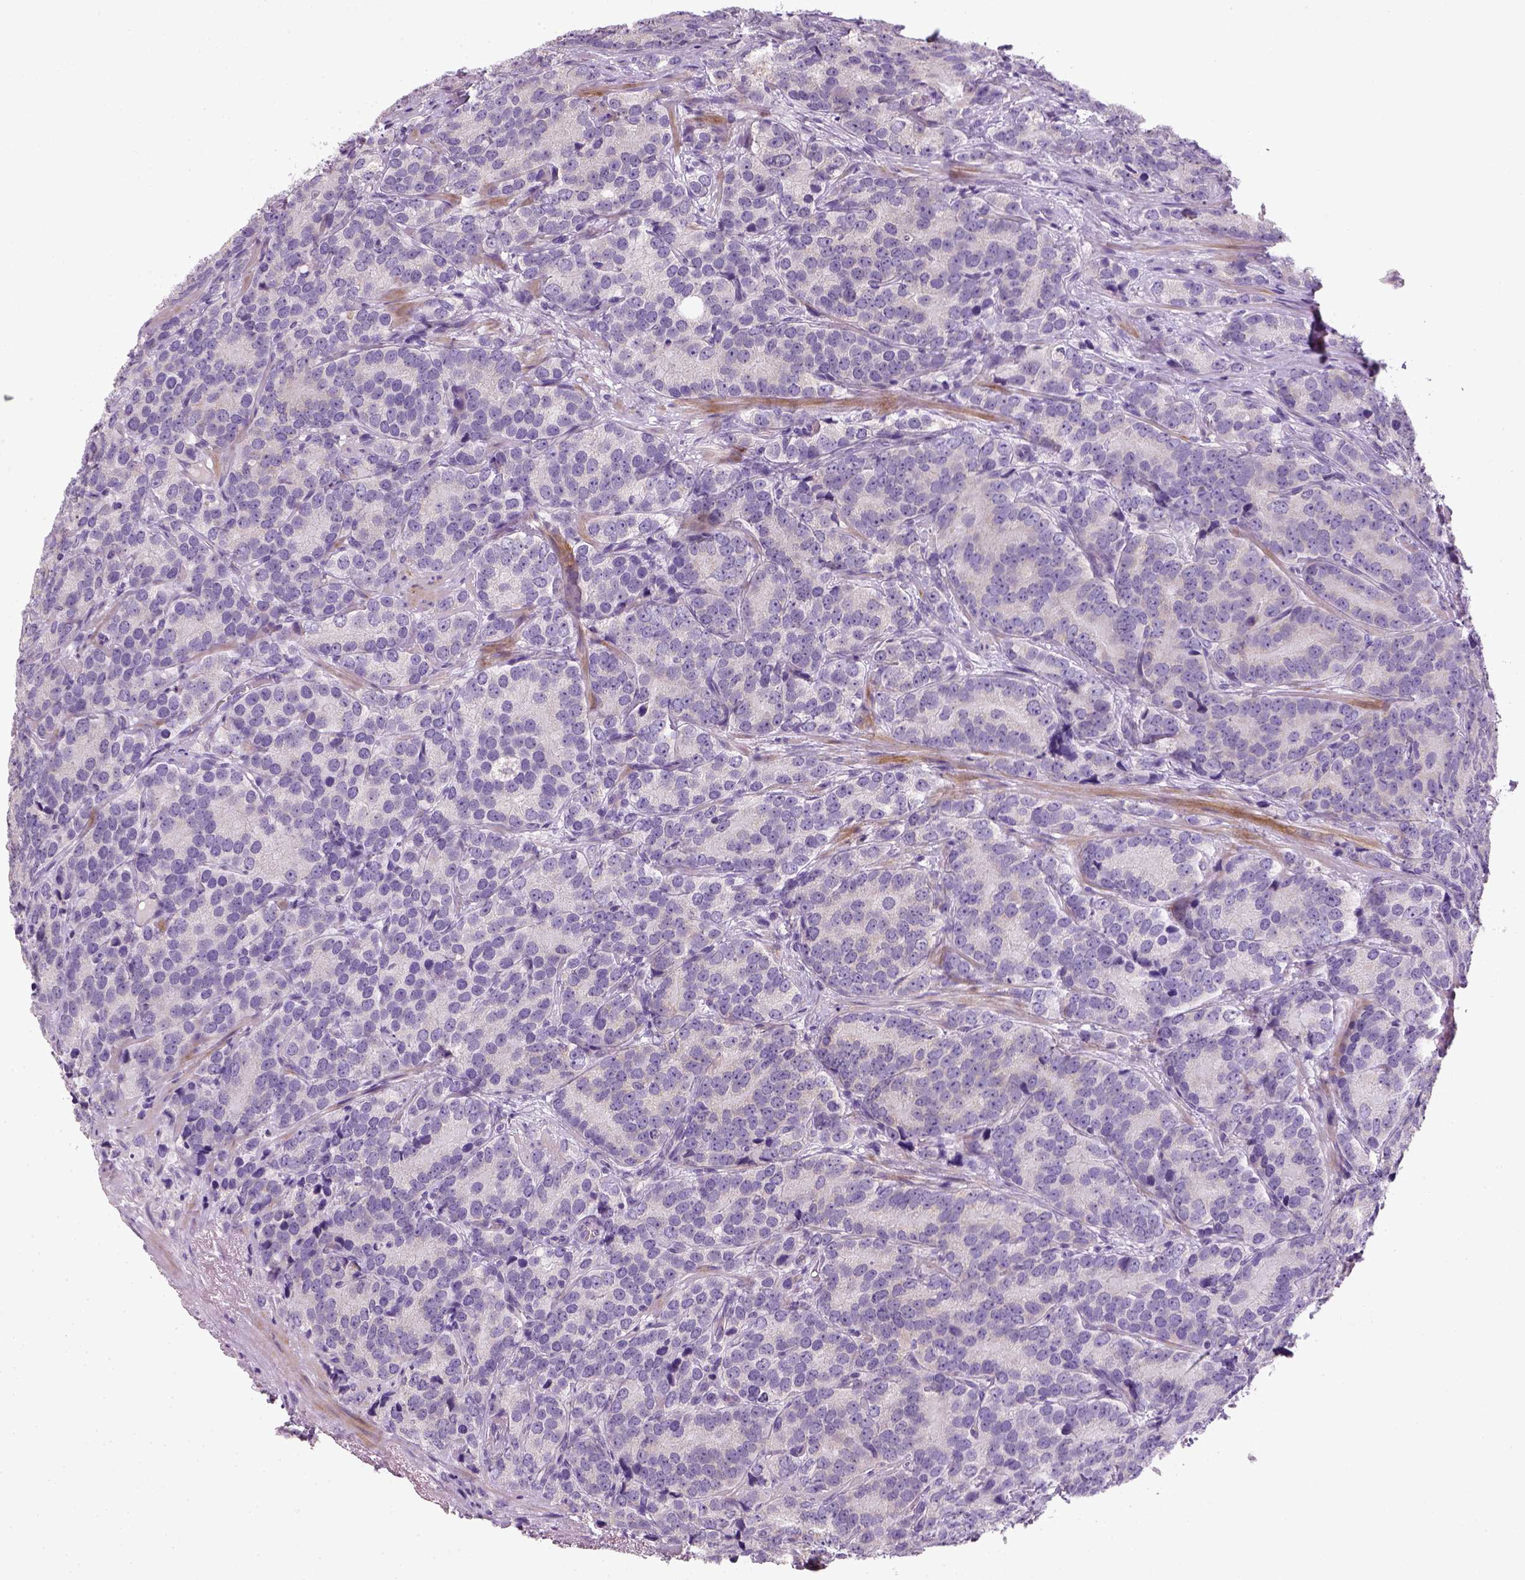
{"staining": {"intensity": "negative", "quantity": "none", "location": "none"}, "tissue": "prostate cancer", "cell_type": "Tumor cells", "image_type": "cancer", "snomed": [{"axis": "morphology", "description": "Adenocarcinoma, NOS"}, {"axis": "topography", "description": "Prostate"}], "caption": "This is an immunohistochemistry photomicrograph of adenocarcinoma (prostate). There is no positivity in tumor cells.", "gene": "NUDT6", "patient": {"sex": "male", "age": 71}}